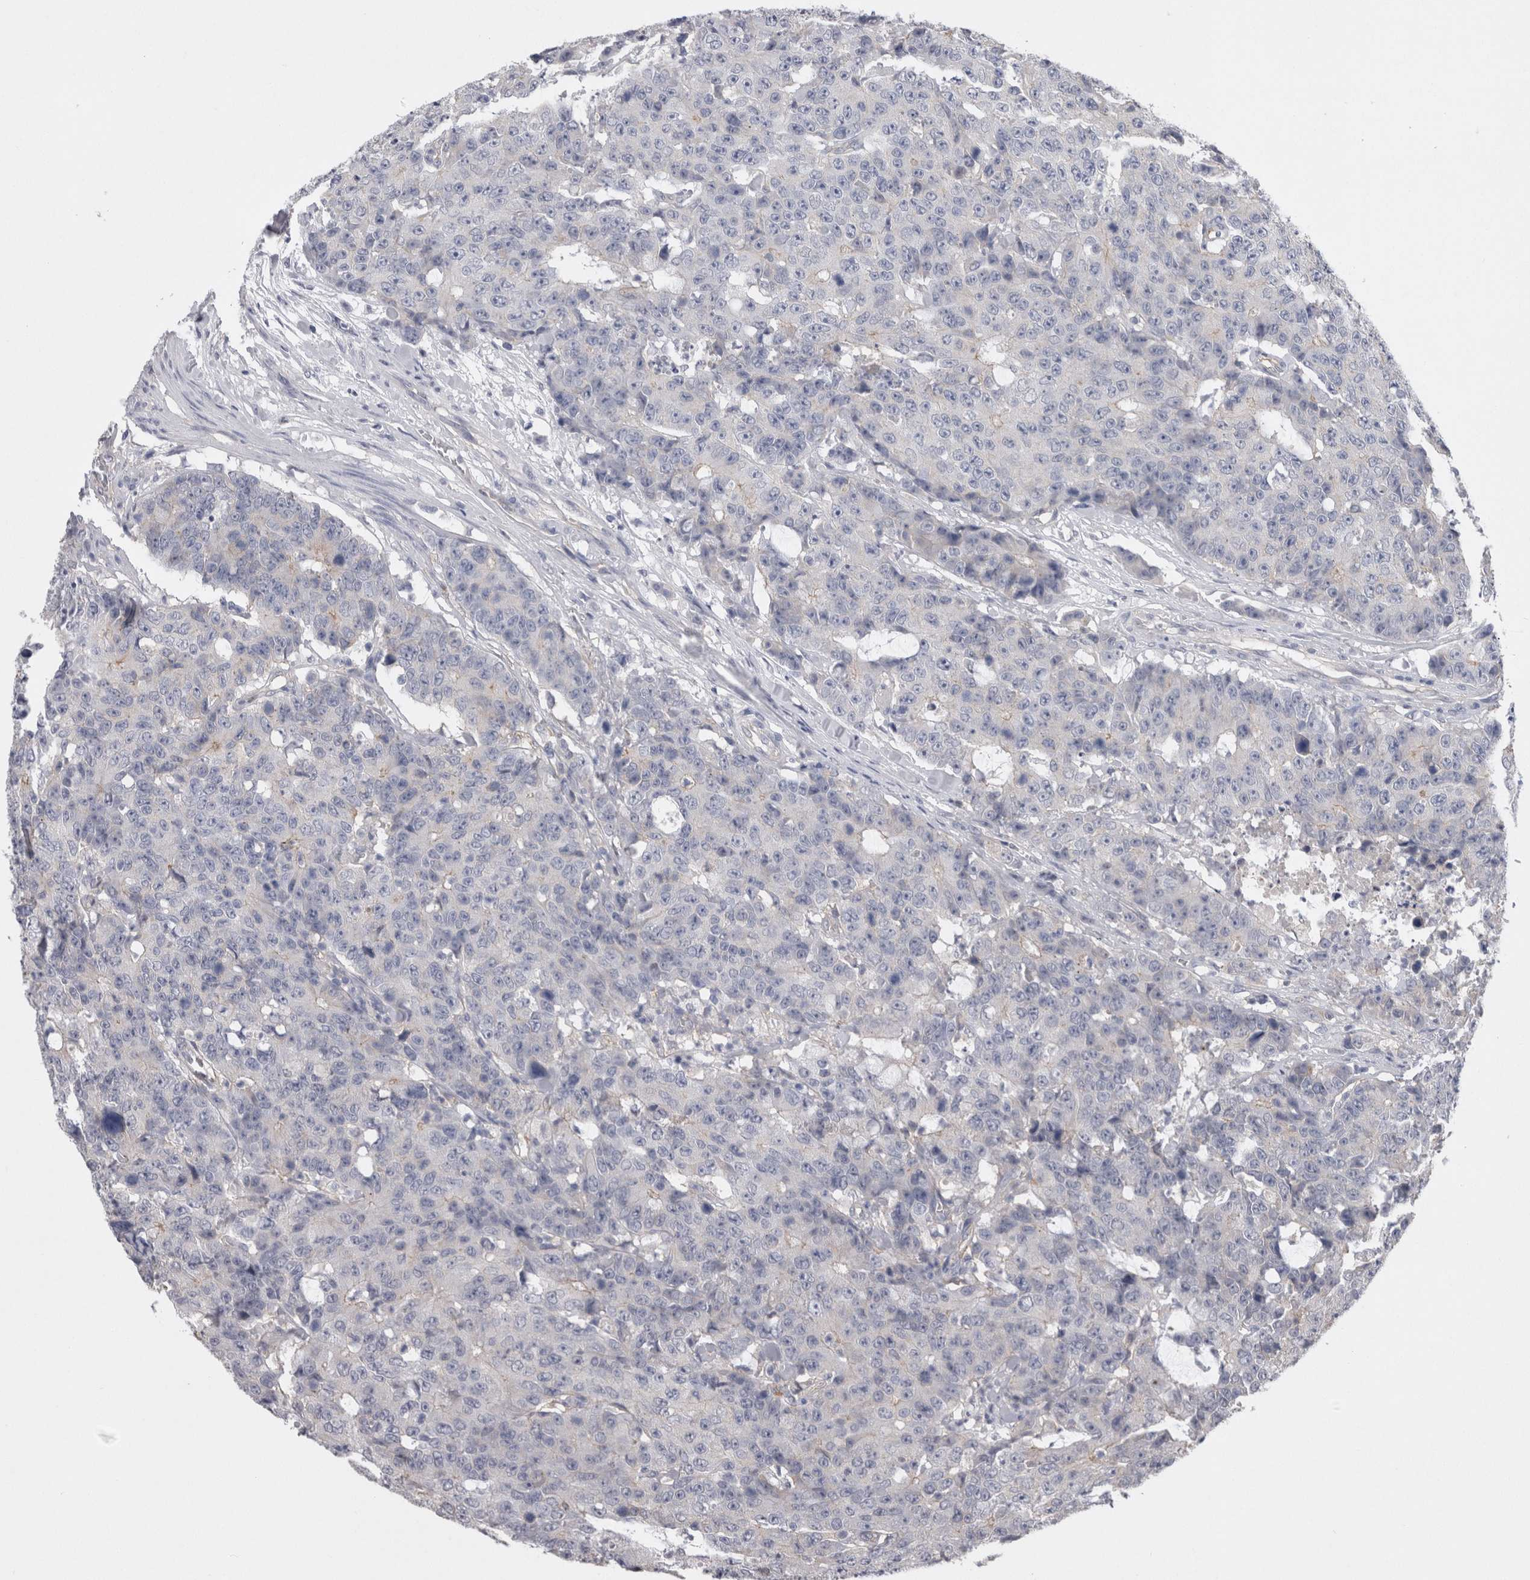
{"staining": {"intensity": "negative", "quantity": "none", "location": "none"}, "tissue": "colorectal cancer", "cell_type": "Tumor cells", "image_type": "cancer", "snomed": [{"axis": "morphology", "description": "Adenocarcinoma, NOS"}, {"axis": "topography", "description": "Colon"}], "caption": "IHC micrograph of colorectal adenocarcinoma stained for a protein (brown), which exhibits no expression in tumor cells.", "gene": "NECTIN2", "patient": {"sex": "female", "age": 86}}